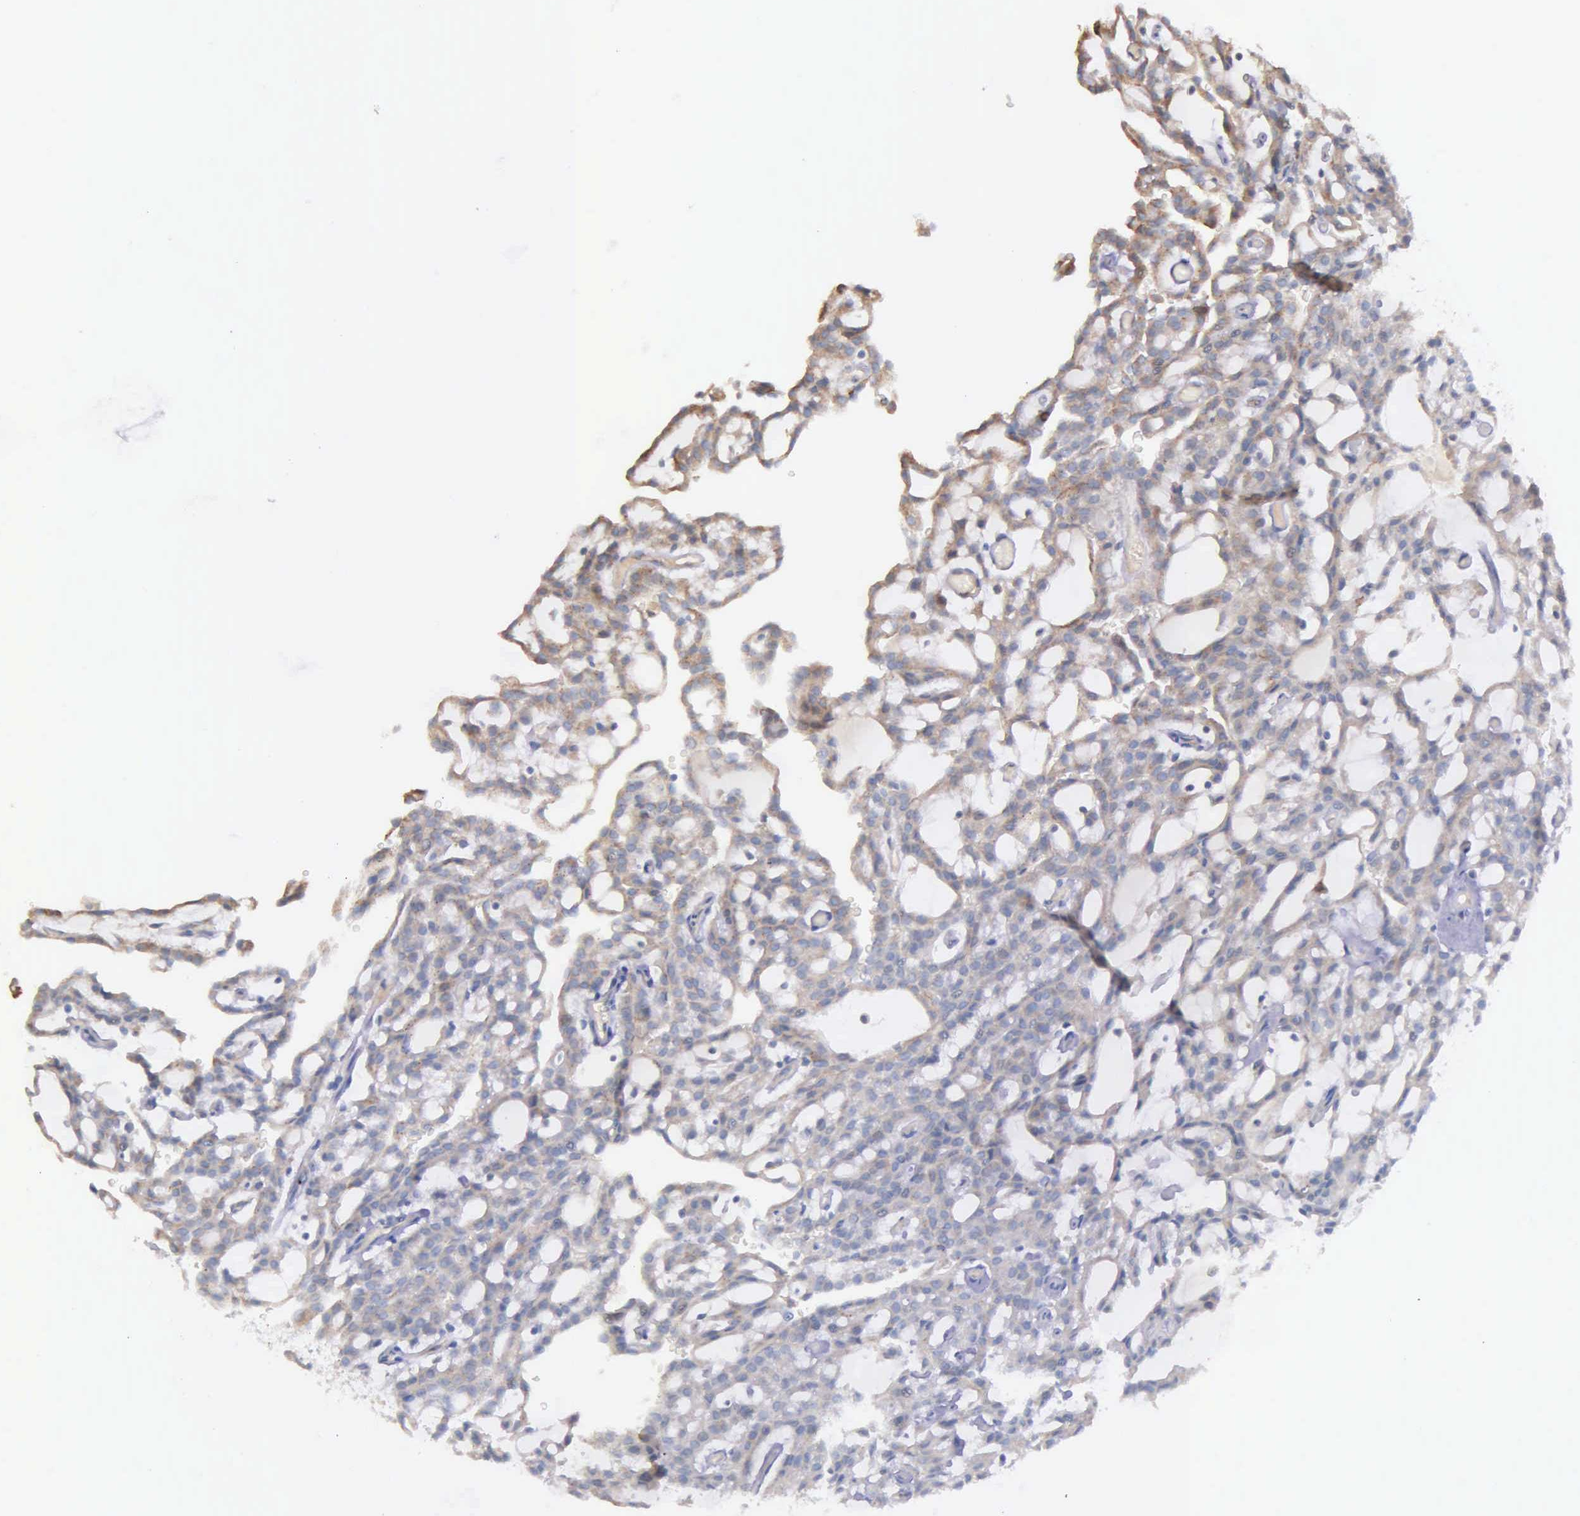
{"staining": {"intensity": "negative", "quantity": "none", "location": "none"}, "tissue": "renal cancer", "cell_type": "Tumor cells", "image_type": "cancer", "snomed": [{"axis": "morphology", "description": "Adenocarcinoma, NOS"}, {"axis": "topography", "description": "Kidney"}], "caption": "An IHC image of renal adenocarcinoma is shown. There is no staining in tumor cells of renal adenocarcinoma.", "gene": "ZC3H12B", "patient": {"sex": "male", "age": 63}}